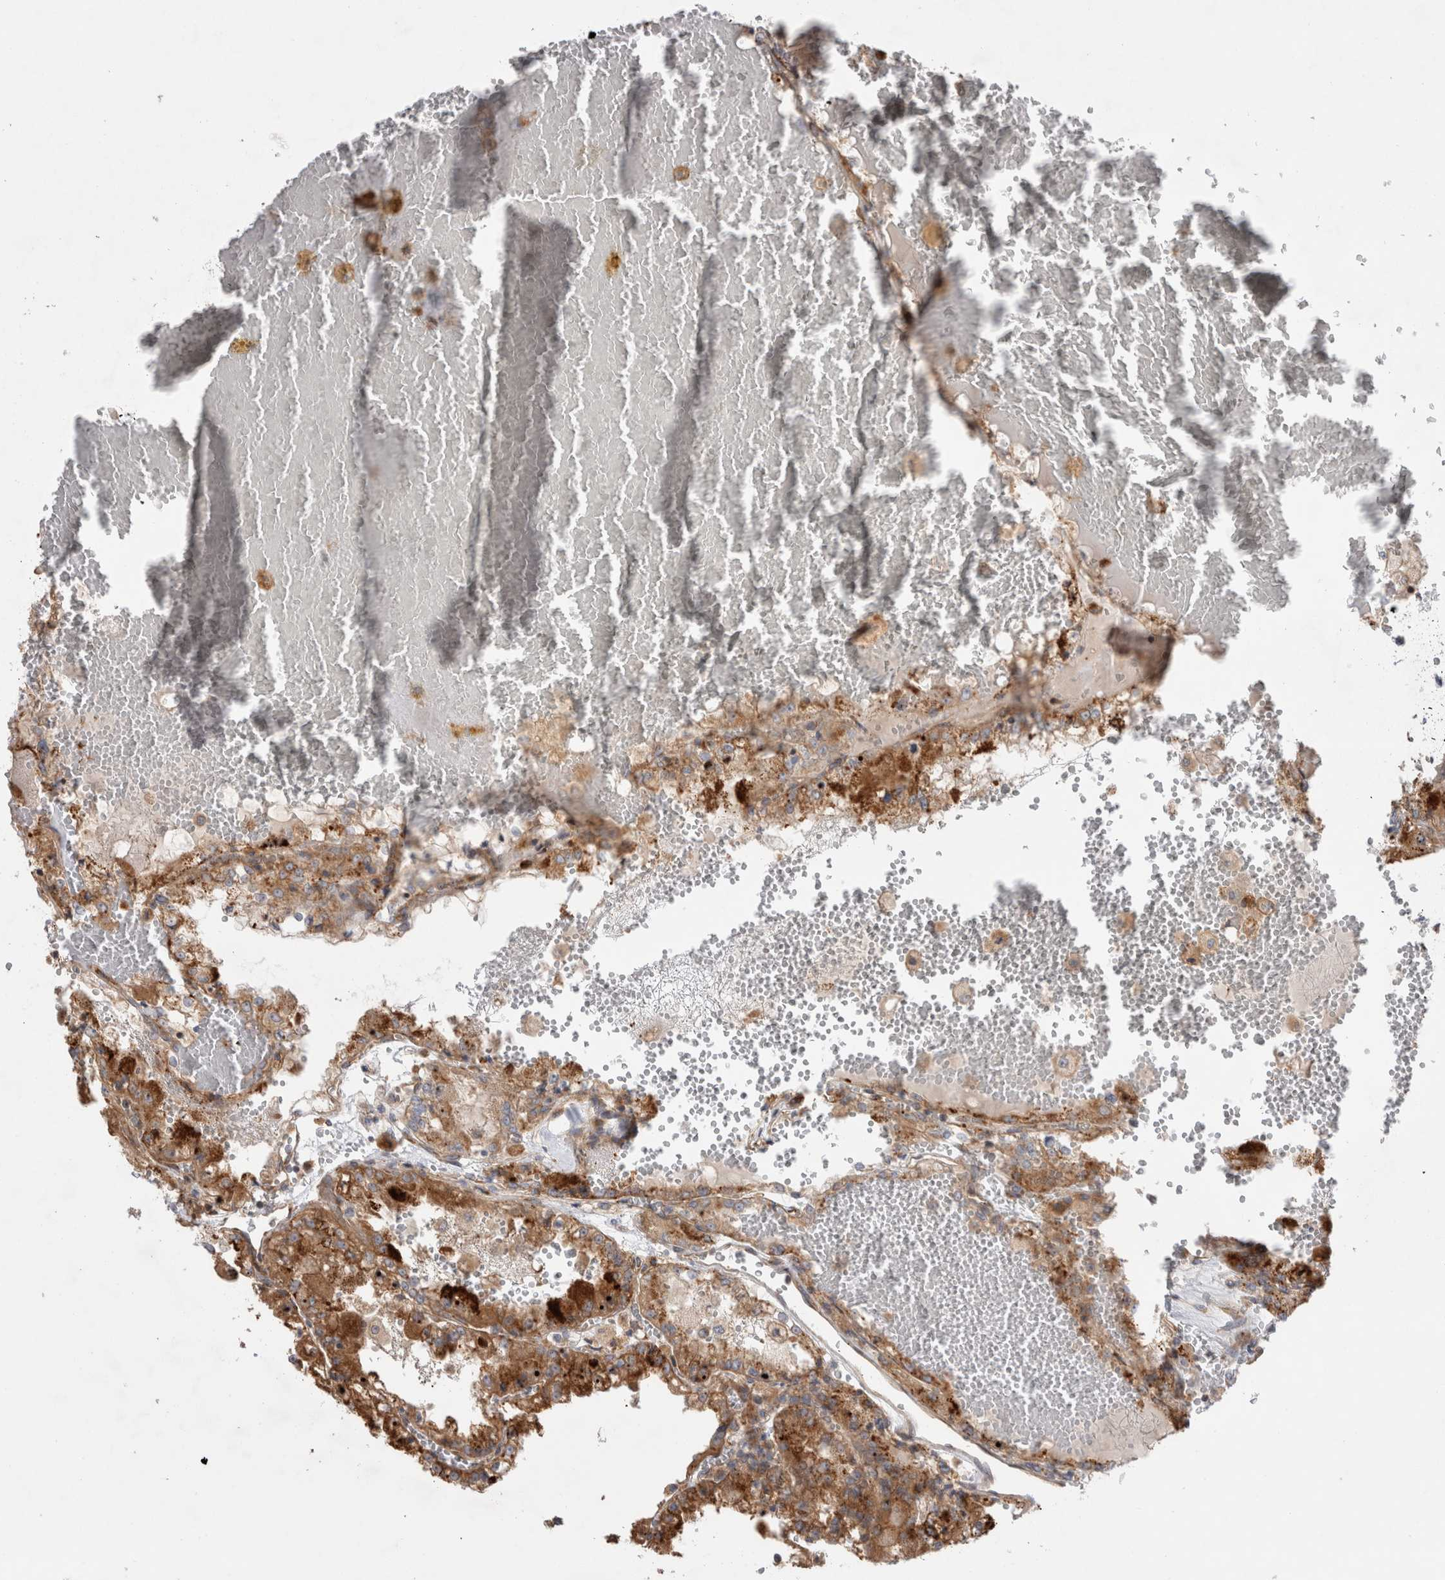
{"staining": {"intensity": "moderate", "quantity": ">75%", "location": "cytoplasmic/membranous"}, "tissue": "renal cancer", "cell_type": "Tumor cells", "image_type": "cancer", "snomed": [{"axis": "morphology", "description": "Adenocarcinoma, NOS"}, {"axis": "topography", "description": "Kidney"}], "caption": "DAB immunohistochemical staining of human renal cancer exhibits moderate cytoplasmic/membranous protein expression in about >75% of tumor cells. The staining is performed using DAB brown chromogen to label protein expression. The nuclei are counter-stained blue using hematoxylin.", "gene": "PDCD10", "patient": {"sex": "female", "age": 56}}